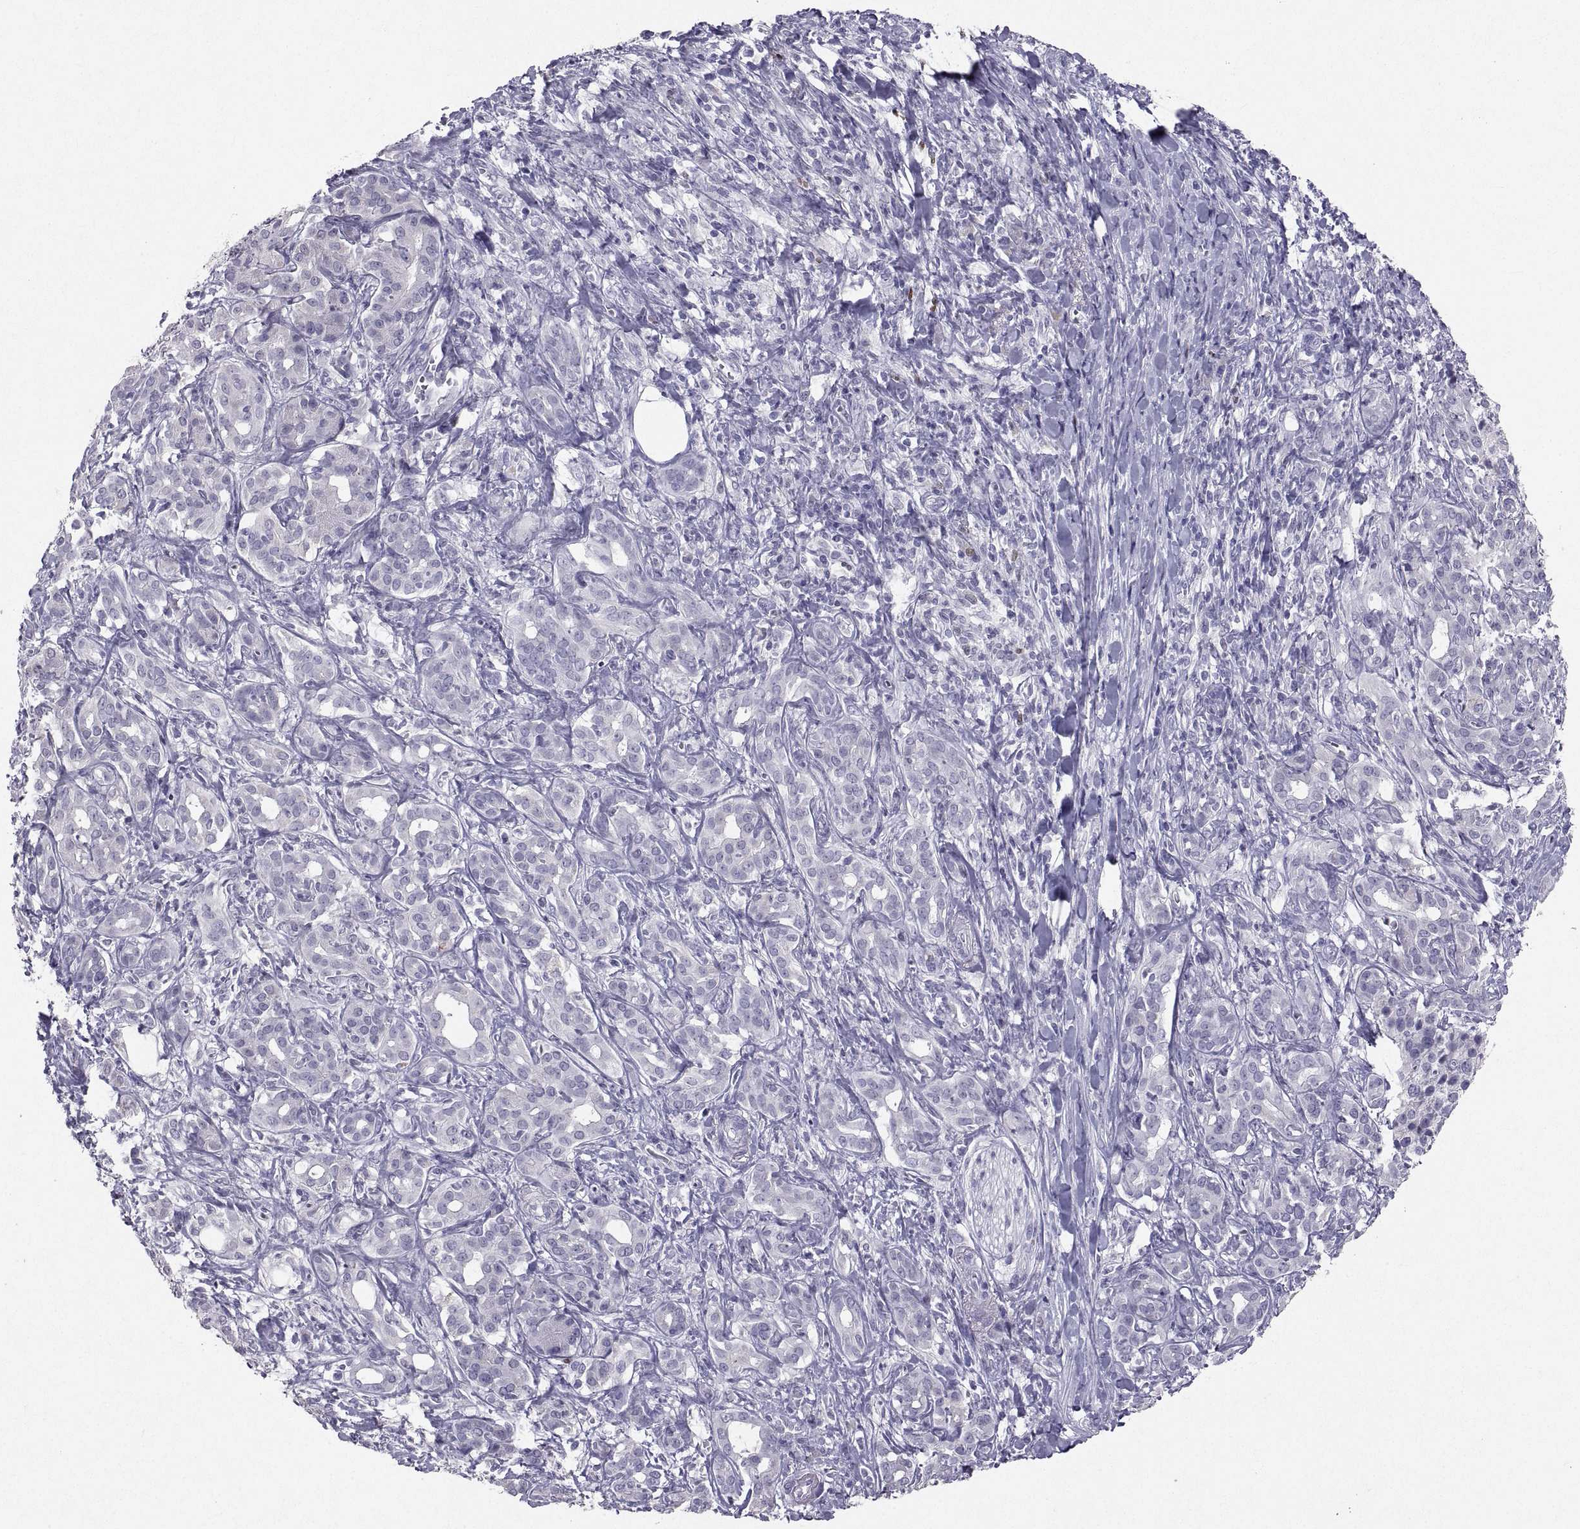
{"staining": {"intensity": "negative", "quantity": "none", "location": "none"}, "tissue": "pancreatic cancer", "cell_type": "Tumor cells", "image_type": "cancer", "snomed": [{"axis": "morphology", "description": "Adenocarcinoma, NOS"}, {"axis": "topography", "description": "Pancreas"}], "caption": "The micrograph reveals no significant positivity in tumor cells of pancreatic adenocarcinoma. Brightfield microscopy of IHC stained with DAB (3,3'-diaminobenzidine) (brown) and hematoxylin (blue), captured at high magnification.", "gene": "SOX21", "patient": {"sex": "male", "age": 61}}